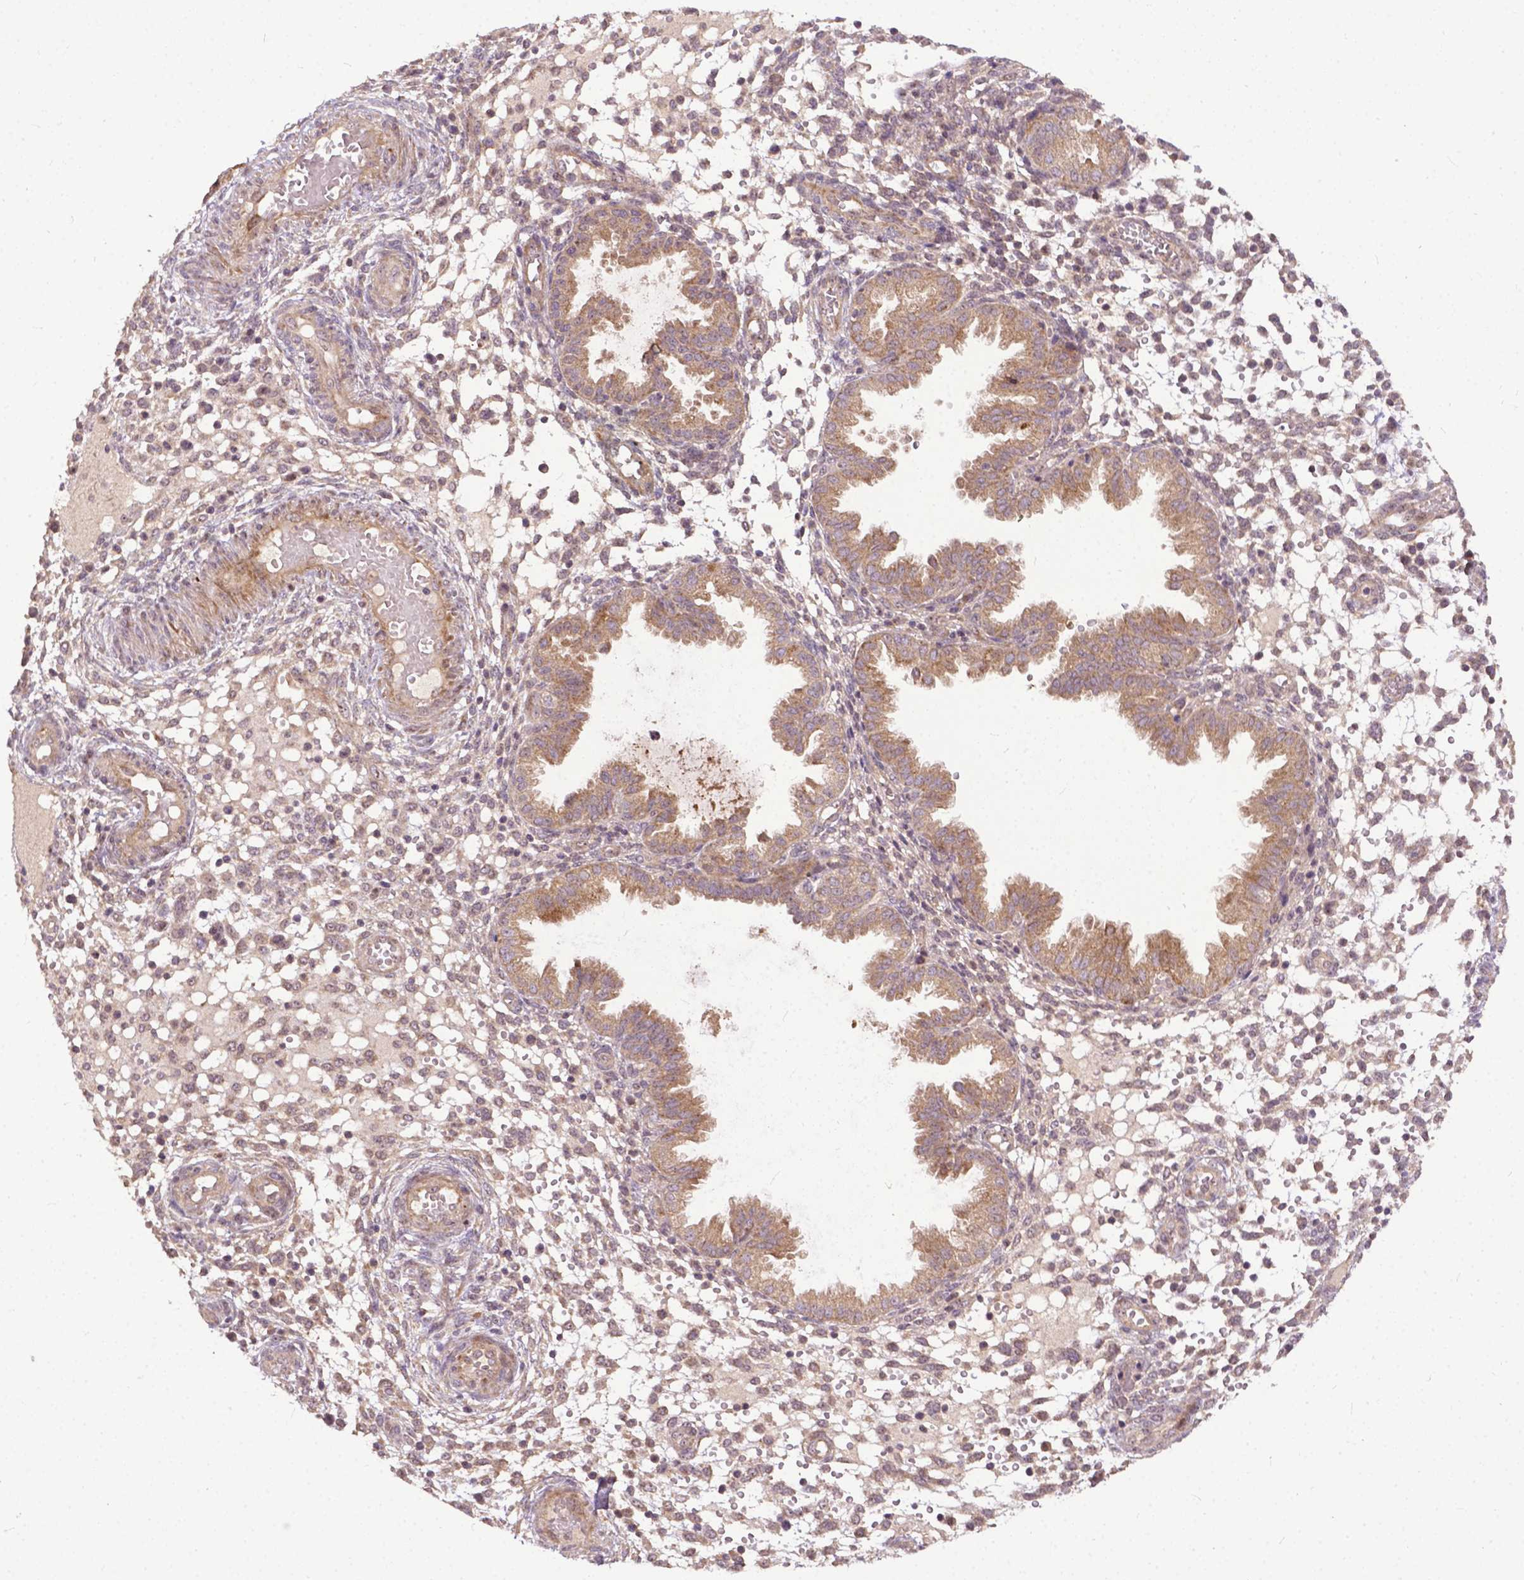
{"staining": {"intensity": "weak", "quantity": "25%-75%", "location": "cytoplasmic/membranous"}, "tissue": "endometrium", "cell_type": "Cells in endometrial stroma", "image_type": "normal", "snomed": [{"axis": "morphology", "description": "Normal tissue, NOS"}, {"axis": "topography", "description": "Endometrium"}], "caption": "Immunohistochemistry staining of unremarkable endometrium, which exhibits low levels of weak cytoplasmic/membranous staining in about 25%-75% of cells in endometrial stroma indicating weak cytoplasmic/membranous protein expression. The staining was performed using DAB (3,3'-diaminobenzidine) (brown) for protein detection and nuclei were counterstained in hematoxylin (blue).", "gene": "PARP3", "patient": {"sex": "female", "age": 33}}